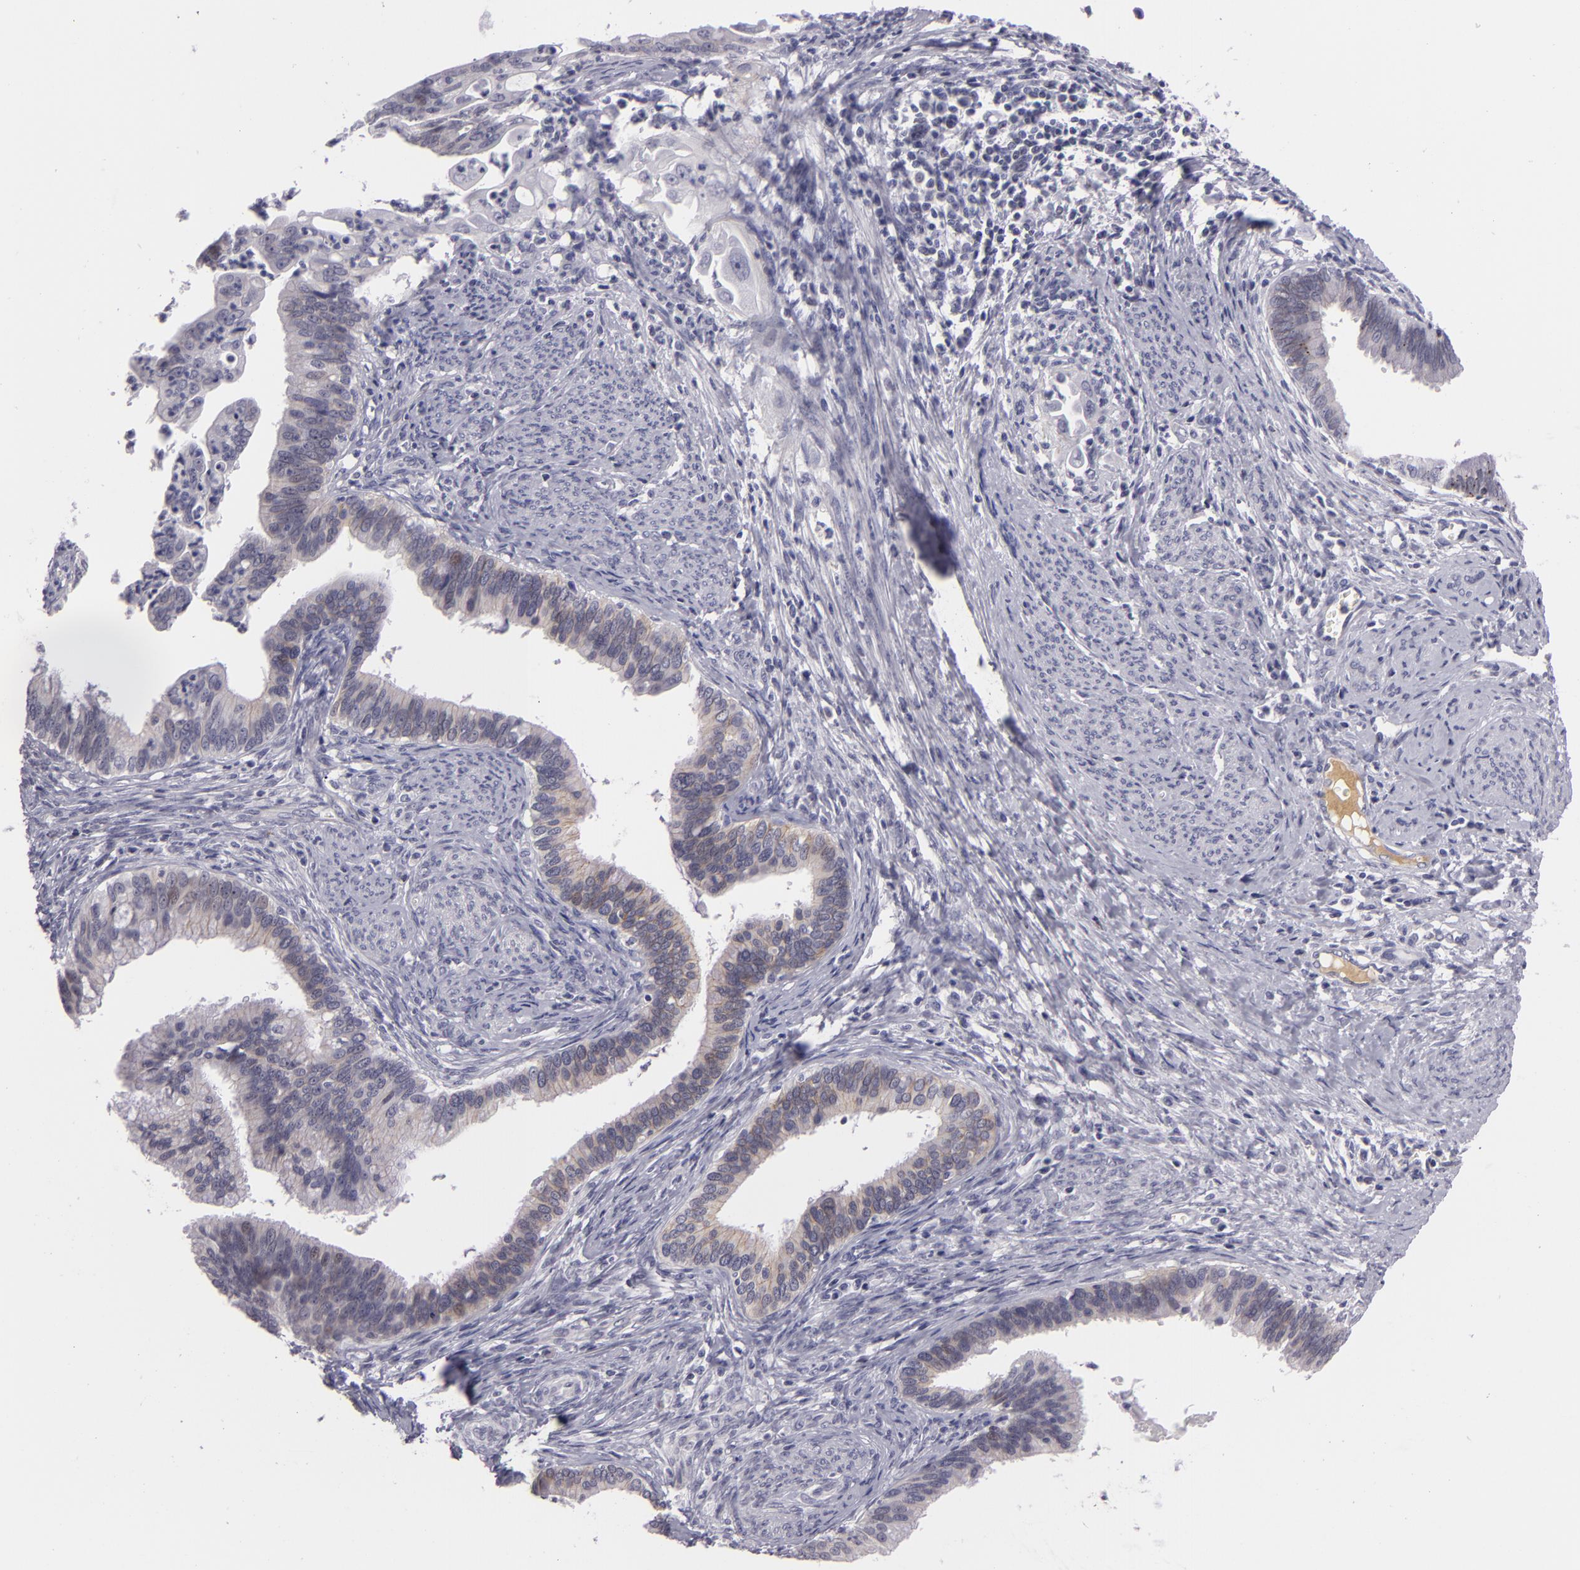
{"staining": {"intensity": "negative", "quantity": "none", "location": "none"}, "tissue": "cervical cancer", "cell_type": "Tumor cells", "image_type": "cancer", "snomed": [{"axis": "morphology", "description": "Adenocarcinoma, NOS"}, {"axis": "topography", "description": "Cervix"}], "caption": "Human cervical cancer stained for a protein using immunohistochemistry (IHC) shows no staining in tumor cells.", "gene": "CTNNB1", "patient": {"sex": "female", "age": 47}}